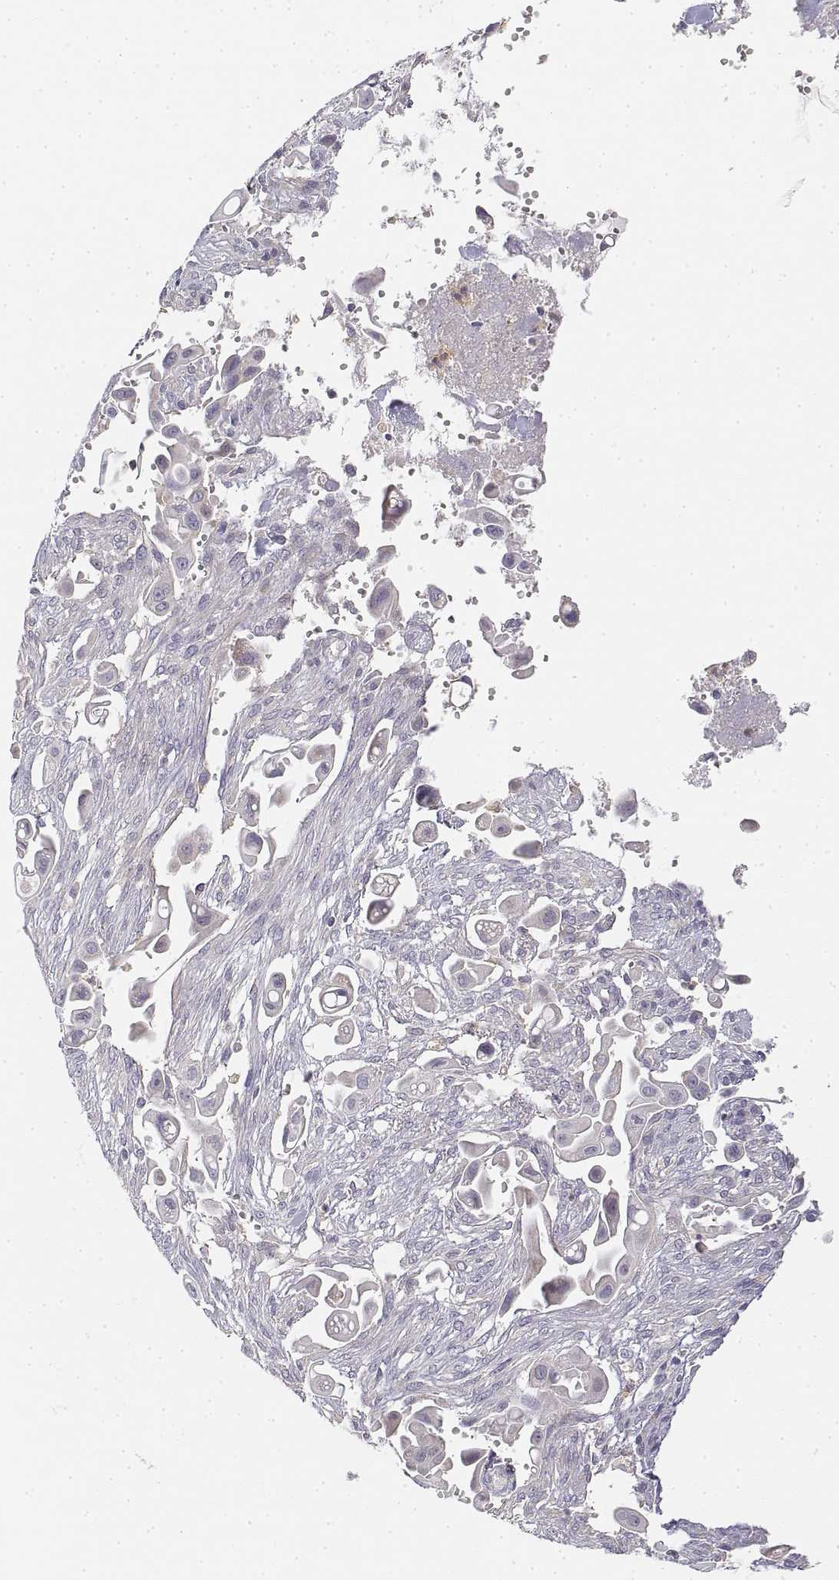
{"staining": {"intensity": "negative", "quantity": "none", "location": "none"}, "tissue": "pancreatic cancer", "cell_type": "Tumor cells", "image_type": "cancer", "snomed": [{"axis": "morphology", "description": "Adenocarcinoma, NOS"}, {"axis": "topography", "description": "Pancreas"}], "caption": "Immunohistochemistry (IHC) of adenocarcinoma (pancreatic) displays no staining in tumor cells.", "gene": "GLIPR1L2", "patient": {"sex": "male", "age": 50}}